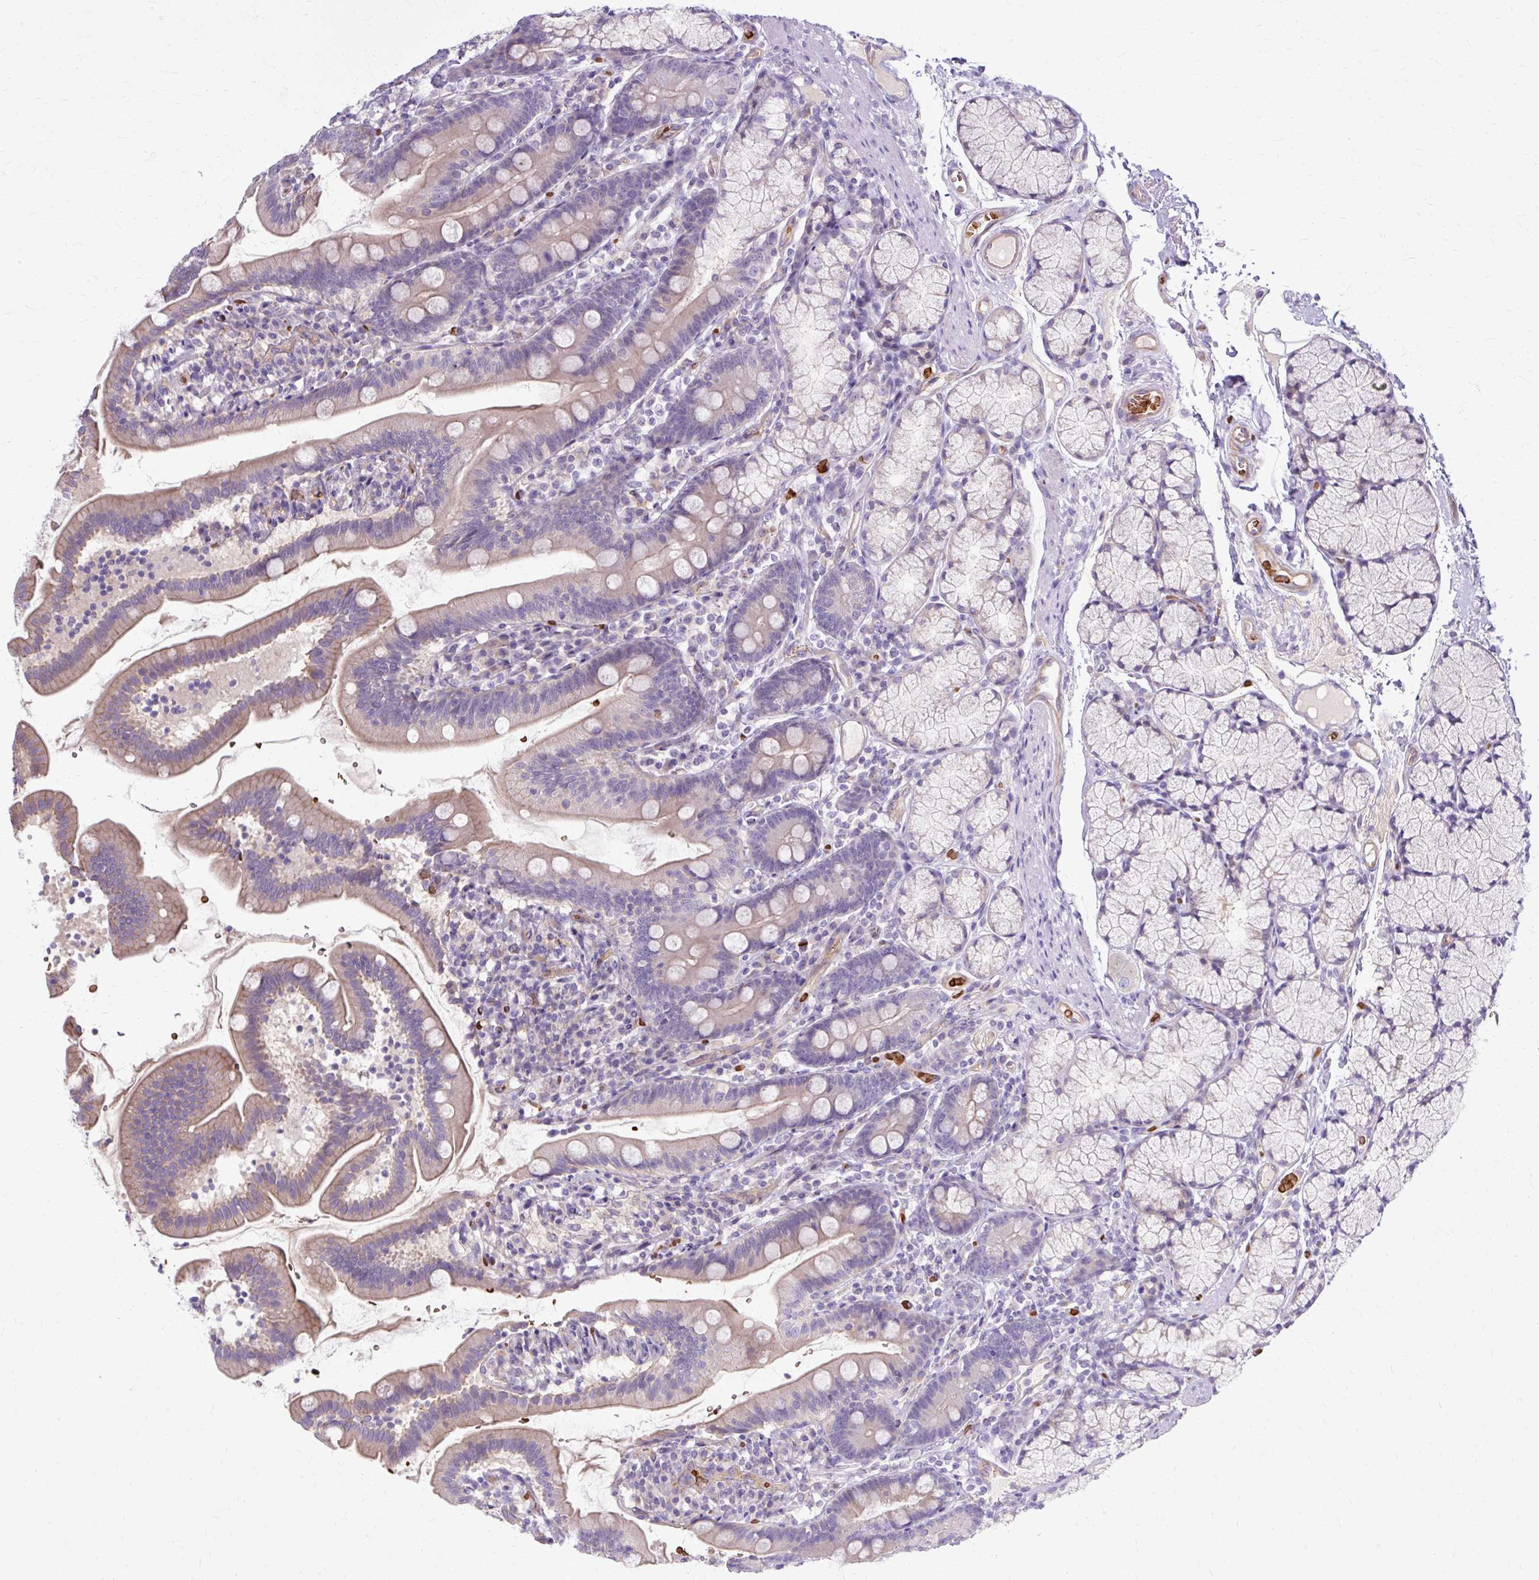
{"staining": {"intensity": "moderate", "quantity": "25%-75%", "location": "cytoplasmic/membranous"}, "tissue": "duodenum", "cell_type": "Glandular cells", "image_type": "normal", "snomed": [{"axis": "morphology", "description": "Normal tissue, NOS"}, {"axis": "topography", "description": "Duodenum"}], "caption": "A high-resolution image shows IHC staining of benign duodenum, which displays moderate cytoplasmic/membranous positivity in approximately 25%-75% of glandular cells. (DAB IHC, brown staining for protein, blue staining for nuclei).", "gene": "USHBP1", "patient": {"sex": "female", "age": 67}}